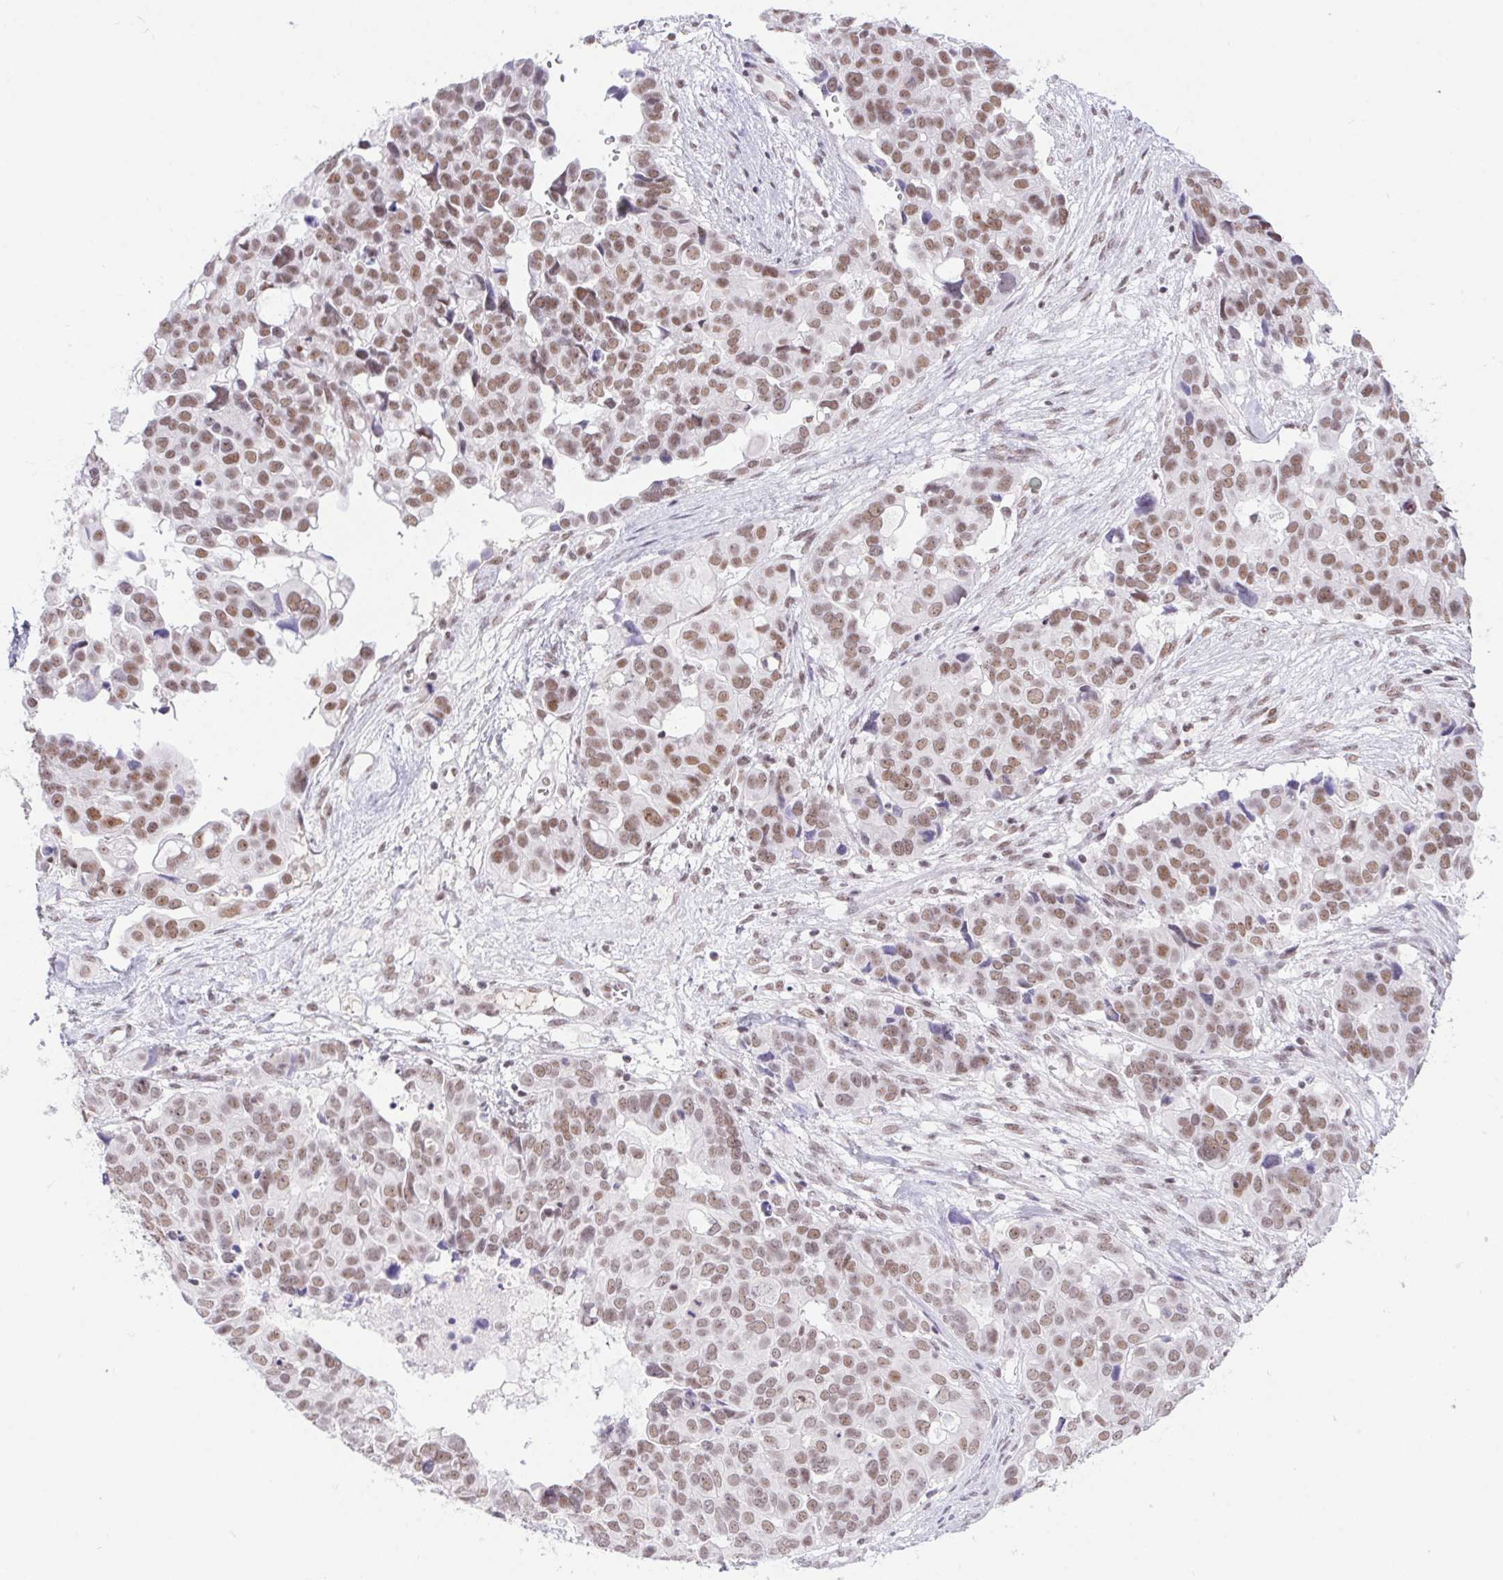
{"staining": {"intensity": "moderate", "quantity": ">75%", "location": "nuclear"}, "tissue": "ovarian cancer", "cell_type": "Tumor cells", "image_type": "cancer", "snomed": [{"axis": "morphology", "description": "Carcinoma, endometroid"}, {"axis": "topography", "description": "Ovary"}], "caption": "Approximately >75% of tumor cells in ovarian cancer display moderate nuclear protein expression as visualized by brown immunohistochemical staining.", "gene": "DDX17", "patient": {"sex": "female", "age": 78}}